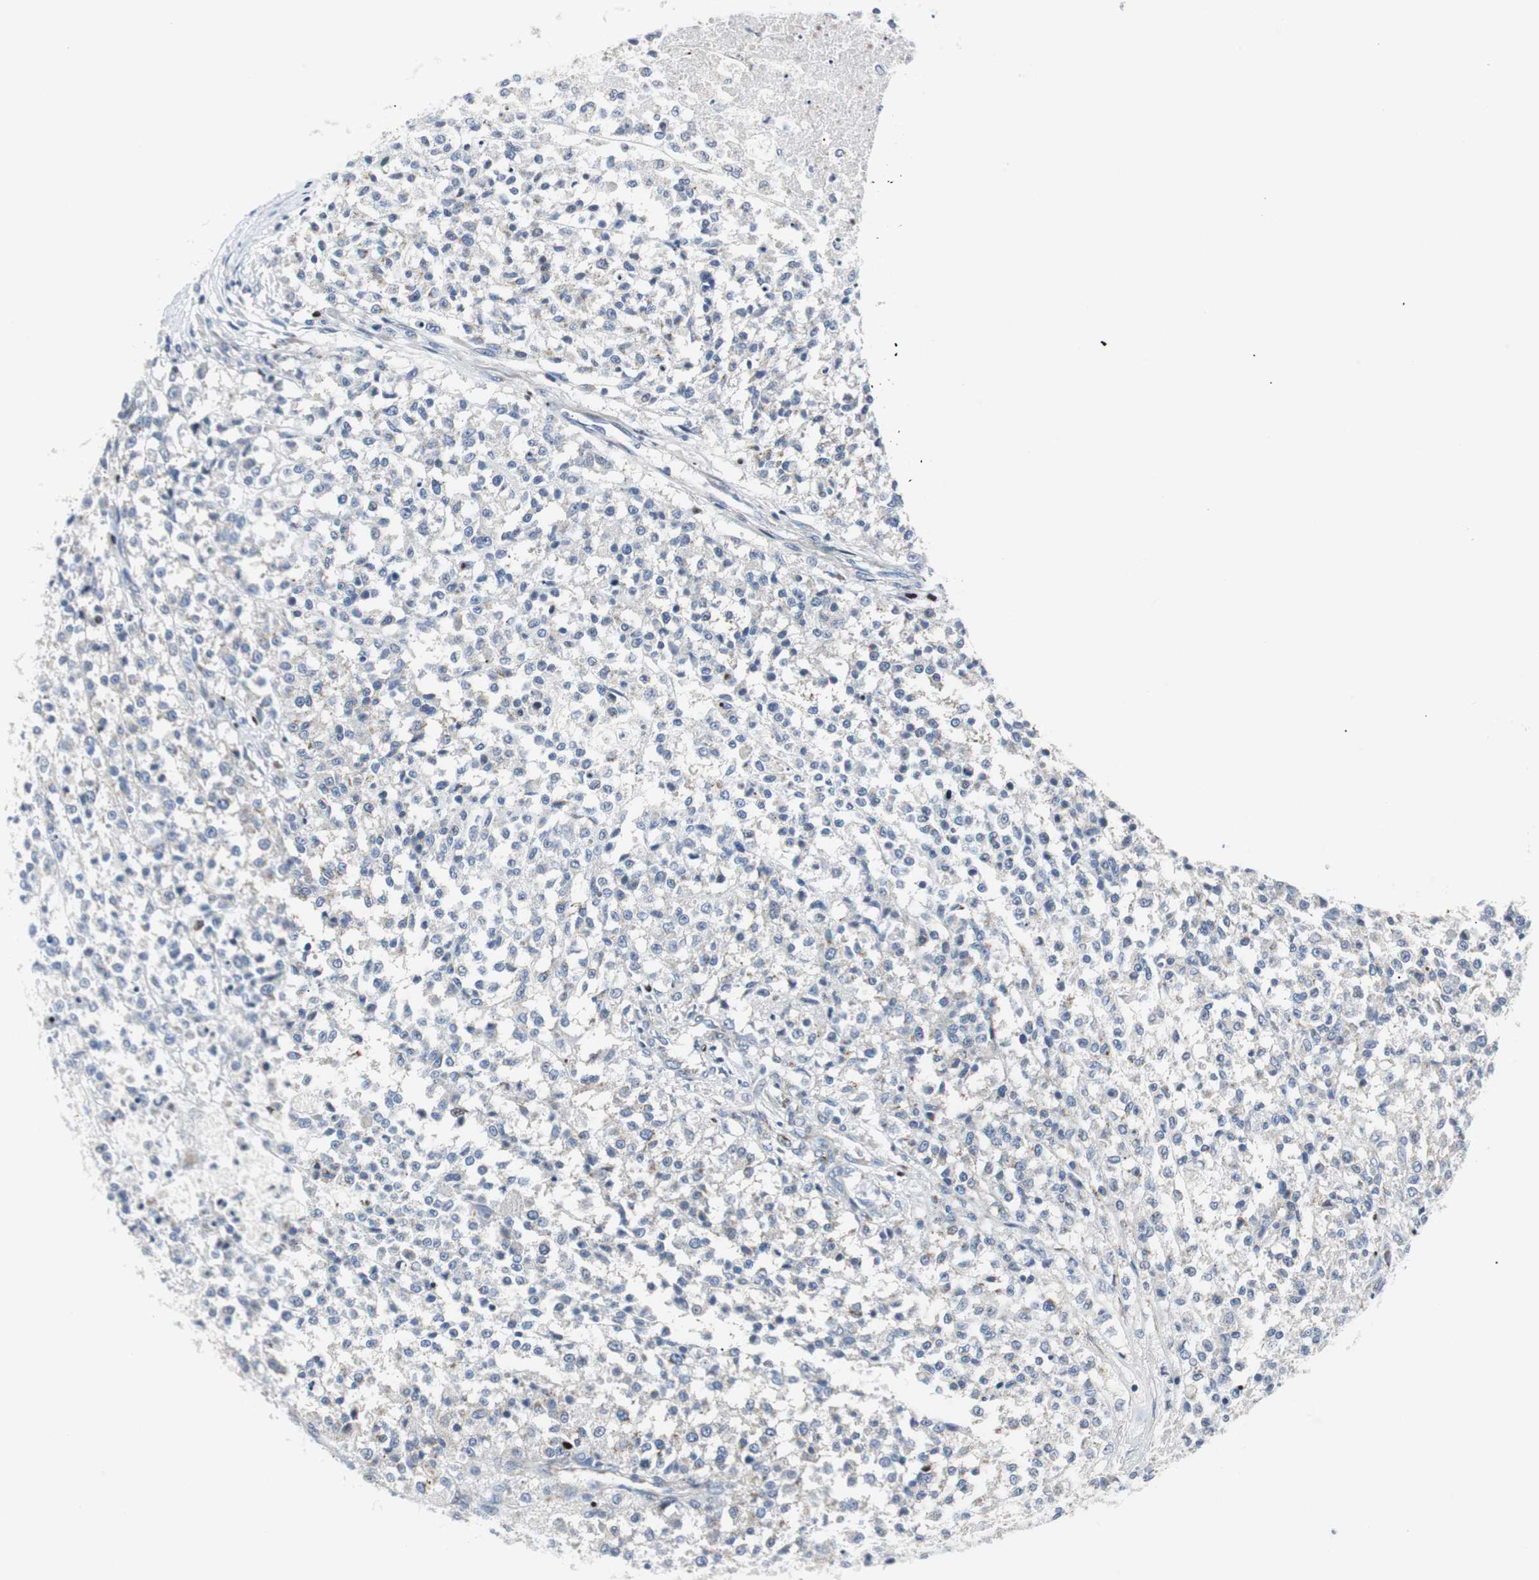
{"staining": {"intensity": "negative", "quantity": "none", "location": "none"}, "tissue": "testis cancer", "cell_type": "Tumor cells", "image_type": "cancer", "snomed": [{"axis": "morphology", "description": "Seminoma, NOS"}, {"axis": "topography", "description": "Testis"}], "caption": "DAB immunohistochemical staining of testis seminoma displays no significant expression in tumor cells.", "gene": "BBC3", "patient": {"sex": "male", "age": 59}}